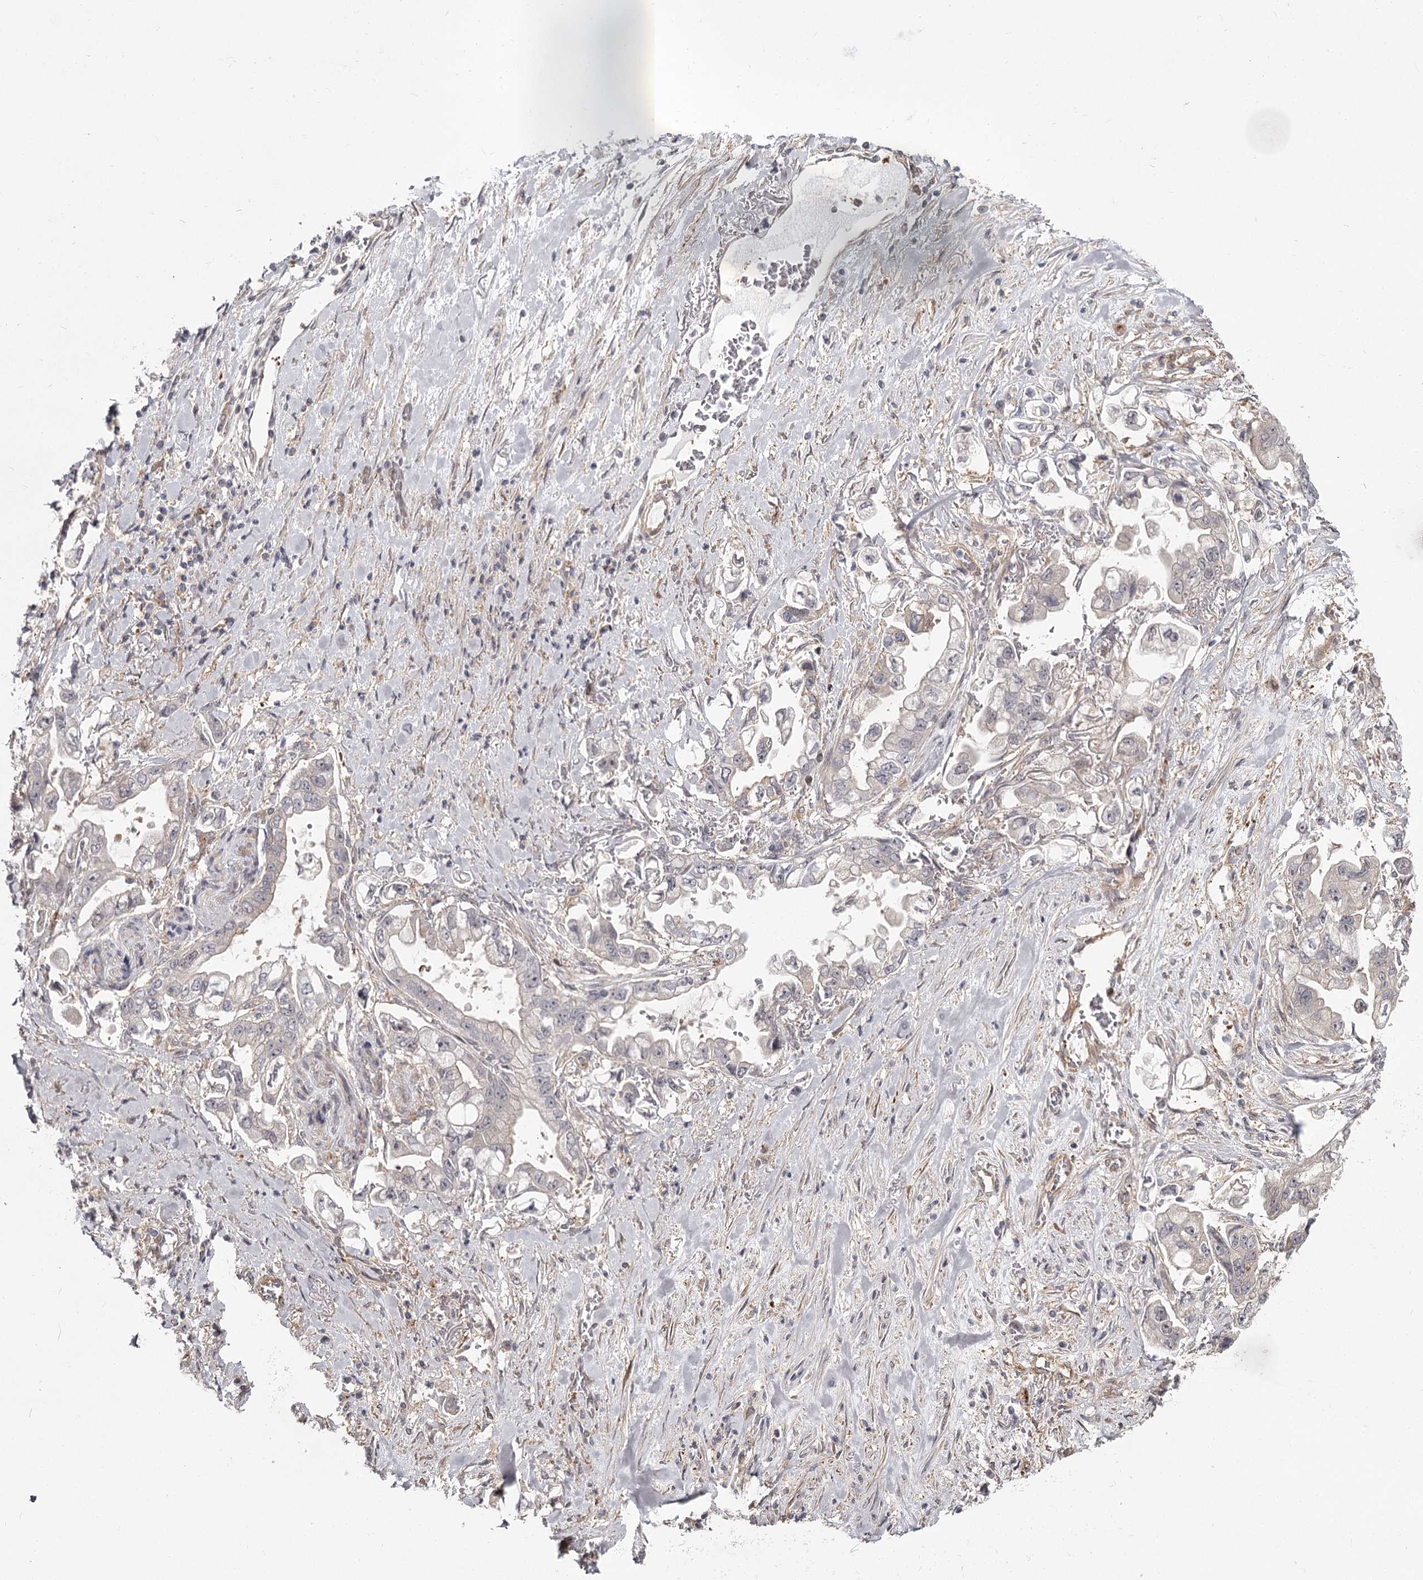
{"staining": {"intensity": "negative", "quantity": "none", "location": "none"}, "tissue": "stomach cancer", "cell_type": "Tumor cells", "image_type": "cancer", "snomed": [{"axis": "morphology", "description": "Adenocarcinoma, NOS"}, {"axis": "topography", "description": "Stomach"}], "caption": "Protein analysis of adenocarcinoma (stomach) shows no significant staining in tumor cells.", "gene": "CCNG2", "patient": {"sex": "male", "age": 62}}